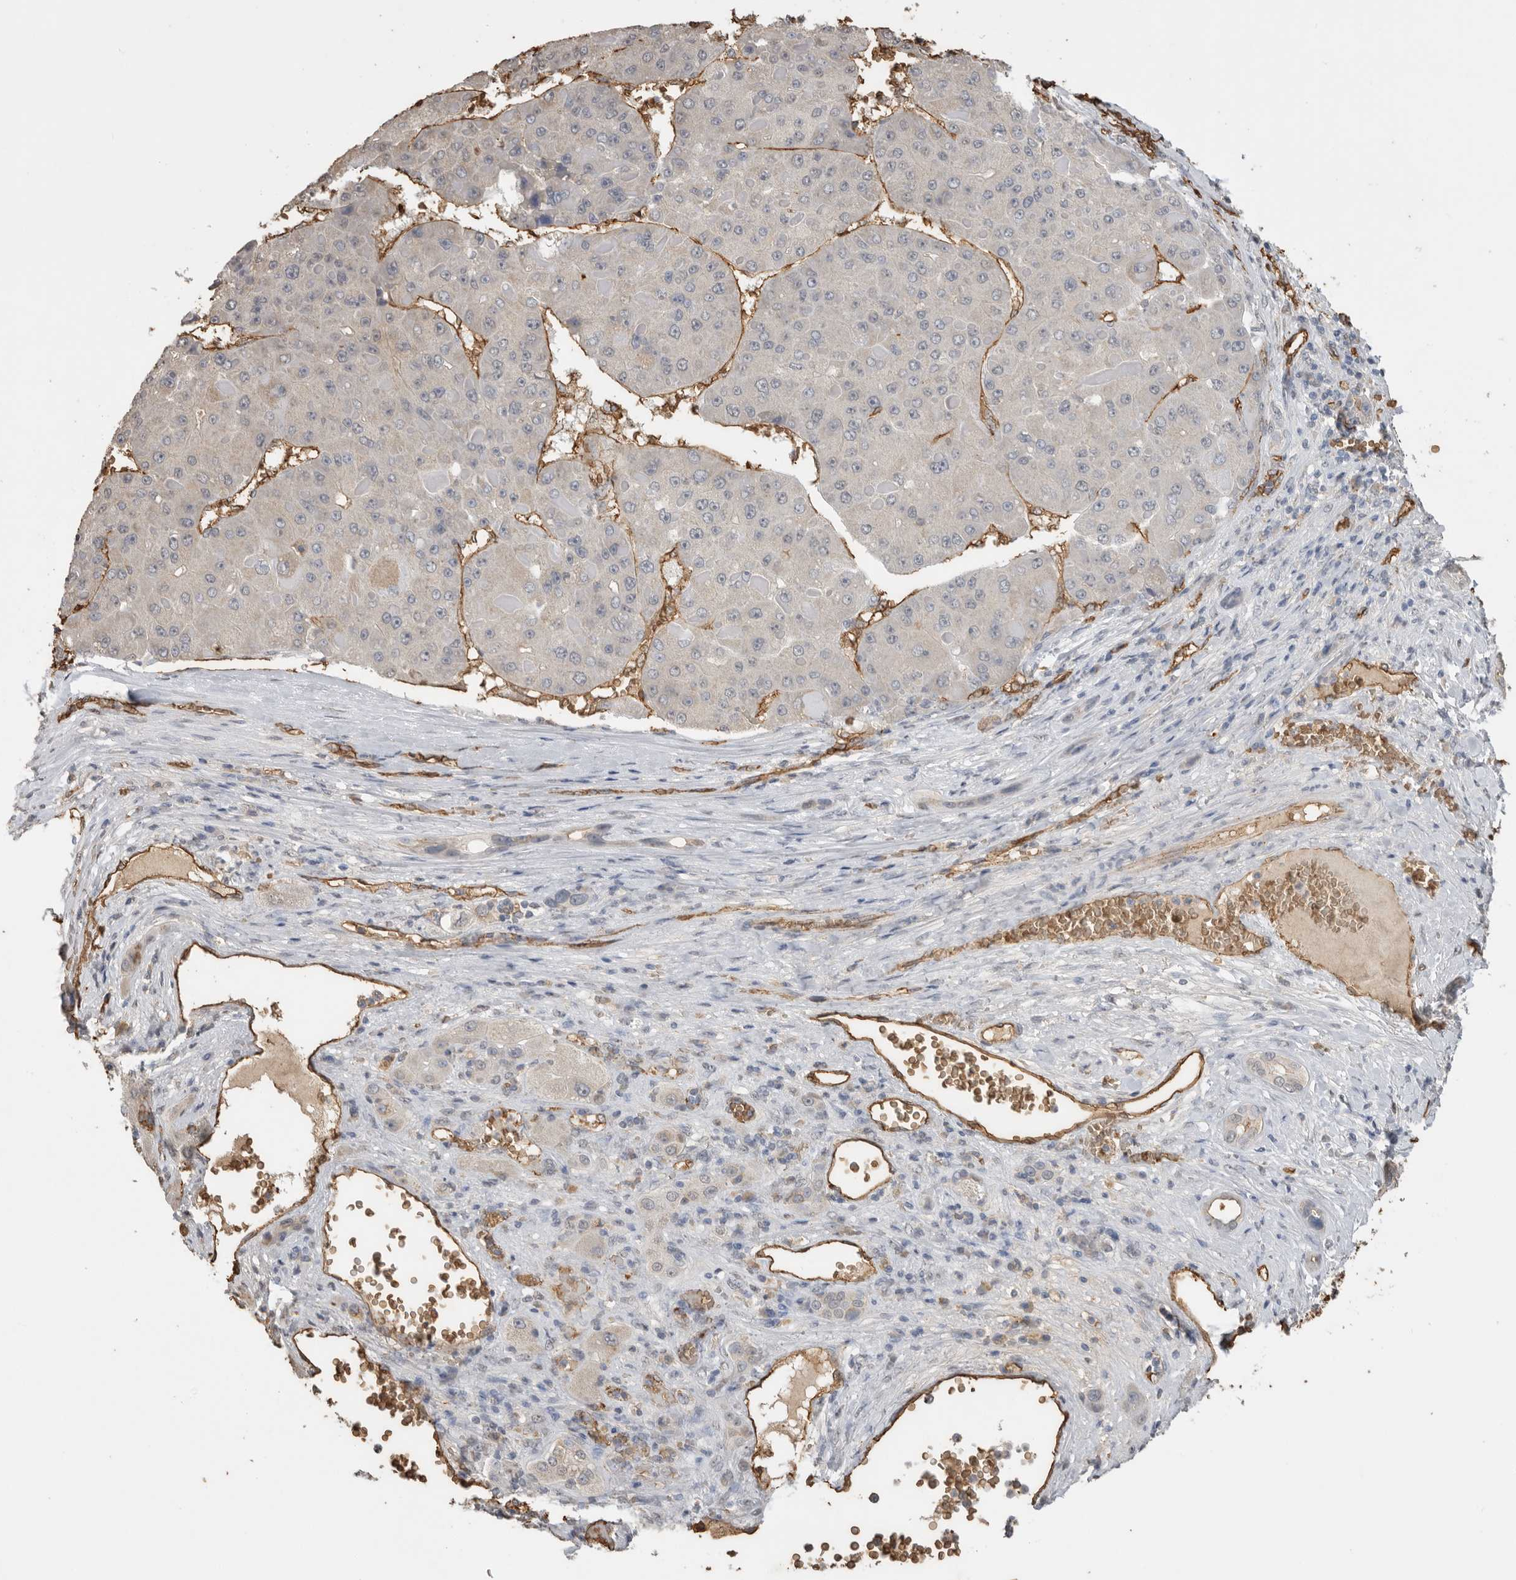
{"staining": {"intensity": "negative", "quantity": "none", "location": "none"}, "tissue": "liver cancer", "cell_type": "Tumor cells", "image_type": "cancer", "snomed": [{"axis": "morphology", "description": "Carcinoma, Hepatocellular, NOS"}, {"axis": "topography", "description": "Liver"}], "caption": "DAB immunohistochemical staining of hepatocellular carcinoma (liver) shows no significant expression in tumor cells.", "gene": "IL27", "patient": {"sex": "female", "age": 73}}